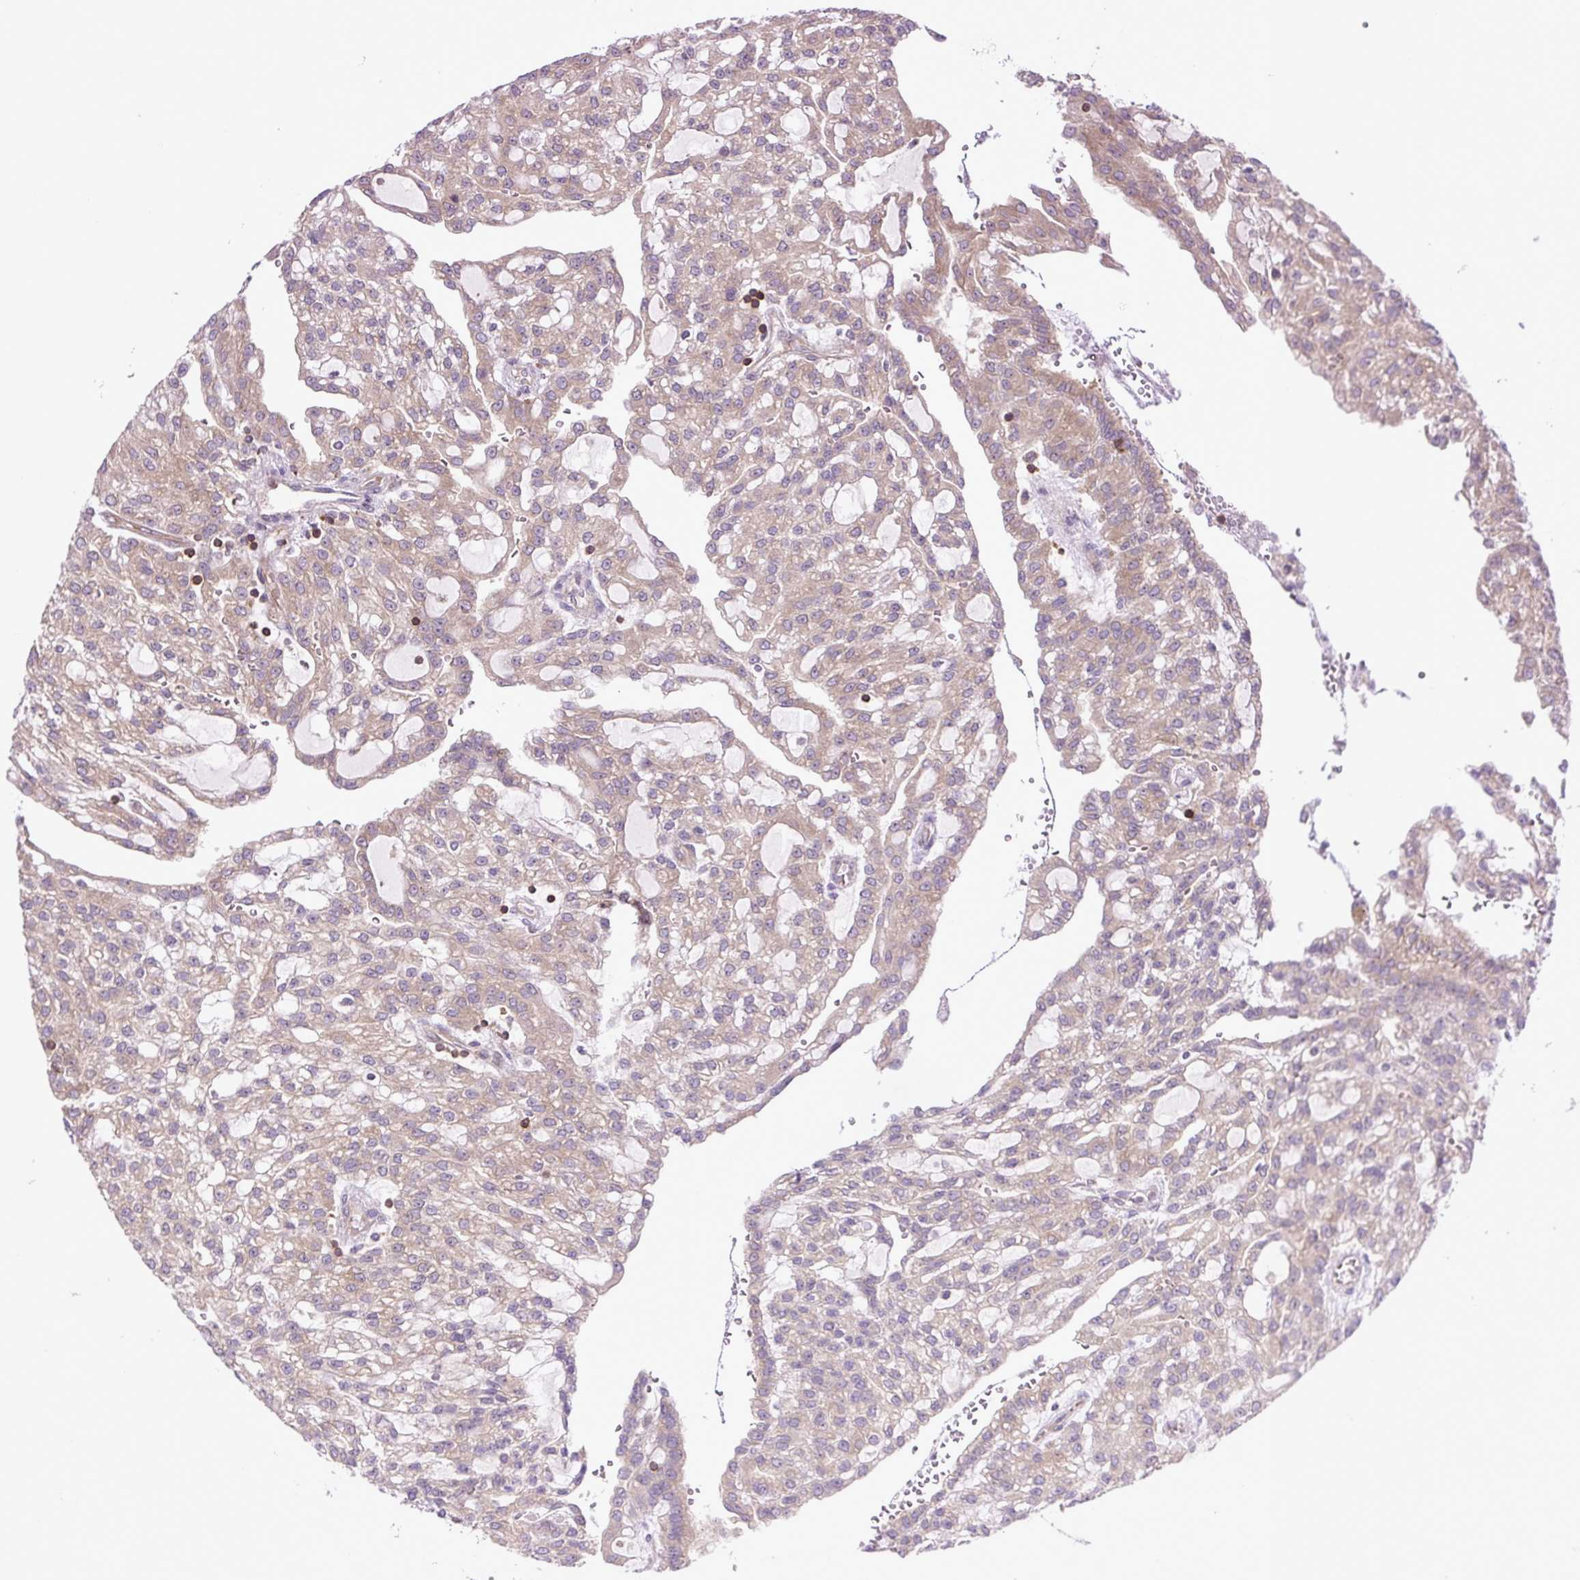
{"staining": {"intensity": "moderate", "quantity": "25%-75%", "location": "cytoplasmic/membranous"}, "tissue": "renal cancer", "cell_type": "Tumor cells", "image_type": "cancer", "snomed": [{"axis": "morphology", "description": "Adenocarcinoma, NOS"}, {"axis": "topography", "description": "Kidney"}], "caption": "Human renal cancer stained for a protein (brown) displays moderate cytoplasmic/membranous positive positivity in approximately 25%-75% of tumor cells.", "gene": "PLCG1", "patient": {"sex": "male", "age": 63}}